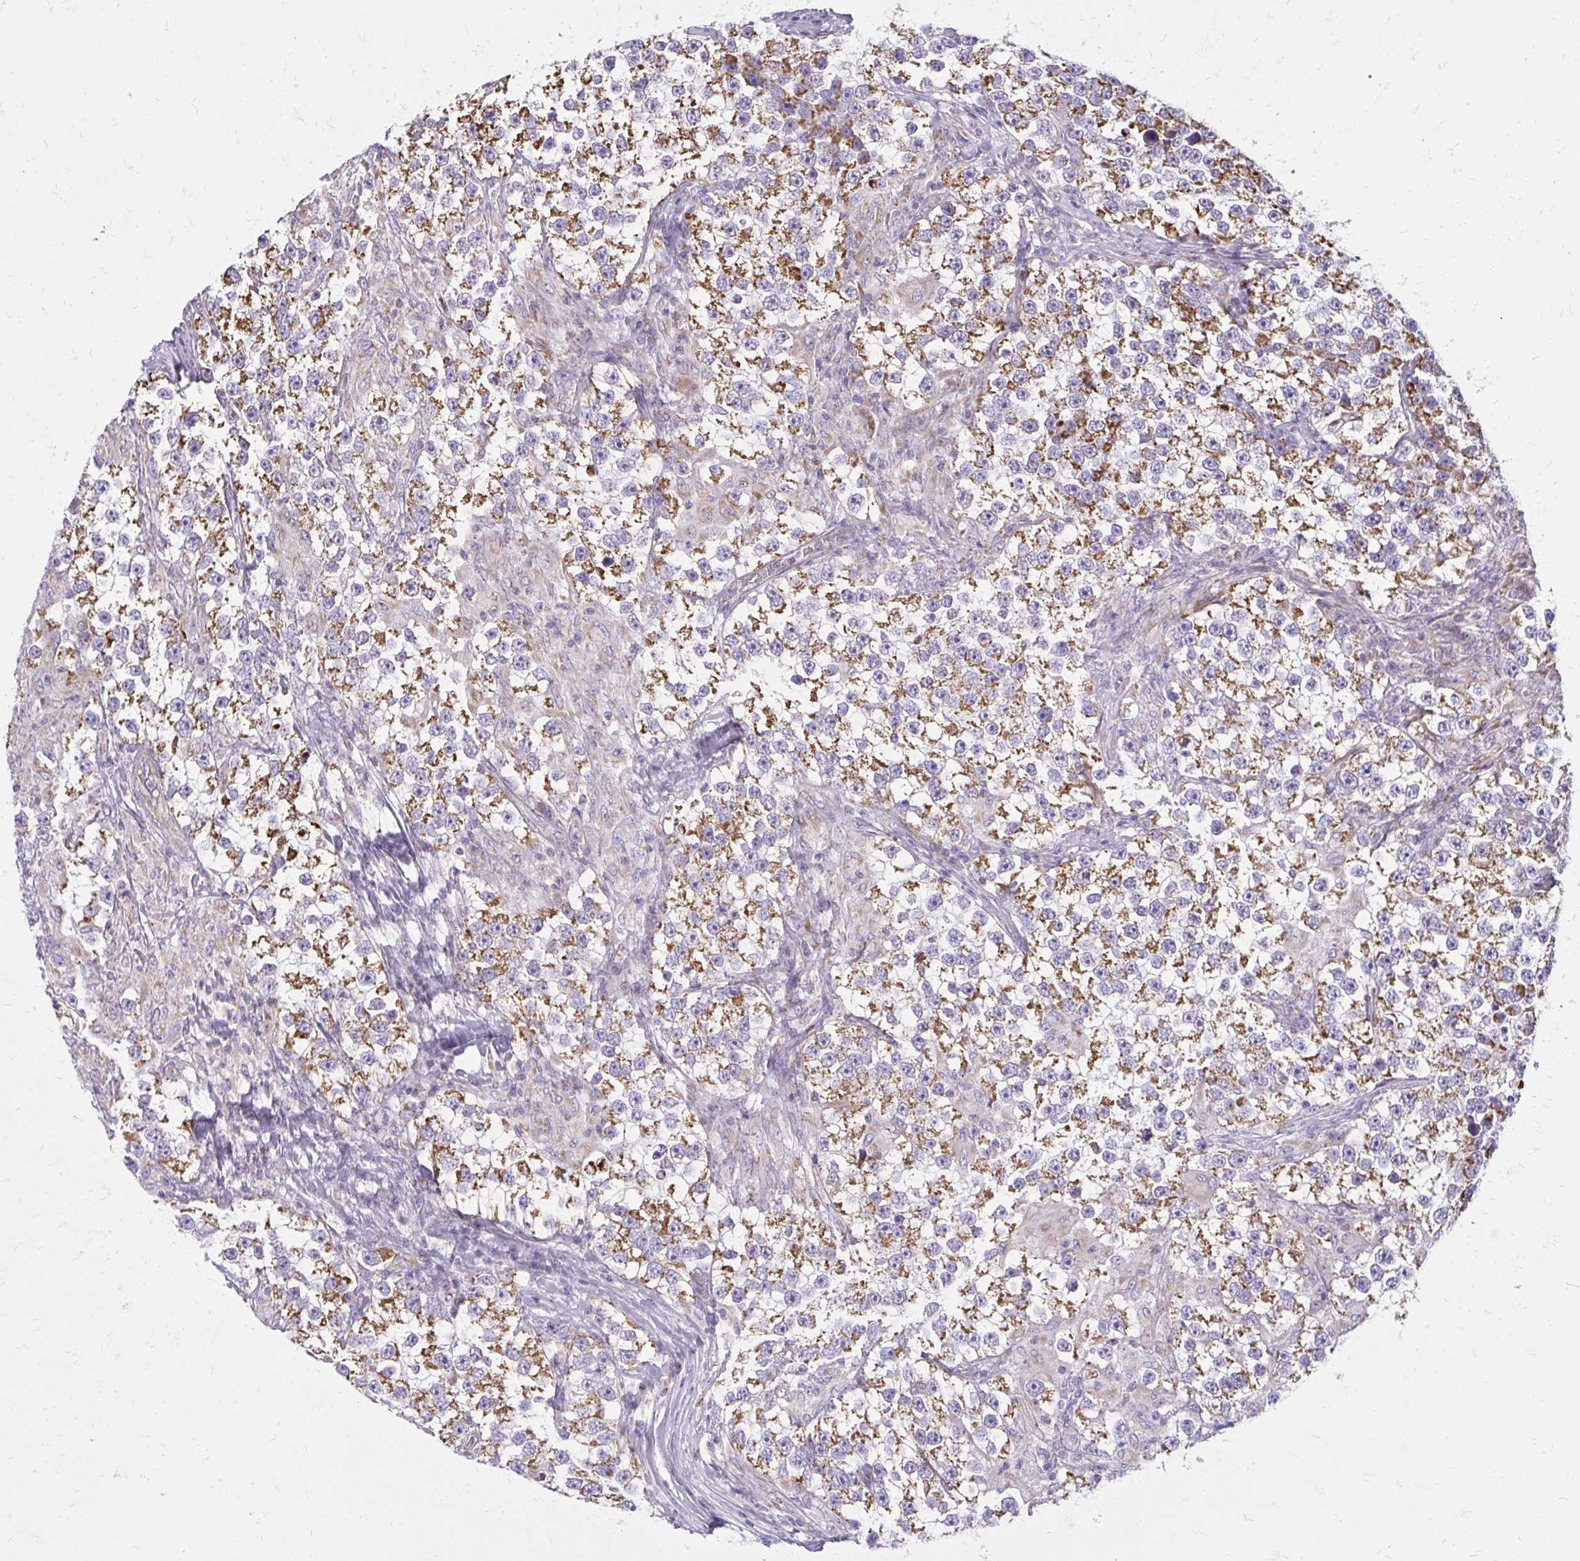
{"staining": {"intensity": "strong", "quantity": "25%-75%", "location": "cytoplasmic/membranous"}, "tissue": "testis cancer", "cell_type": "Tumor cells", "image_type": "cancer", "snomed": [{"axis": "morphology", "description": "Seminoma, NOS"}, {"axis": "topography", "description": "Testis"}], "caption": "A micrograph of seminoma (testis) stained for a protein reveals strong cytoplasmic/membranous brown staining in tumor cells.", "gene": "IFIT1", "patient": {"sex": "male", "age": 46}}